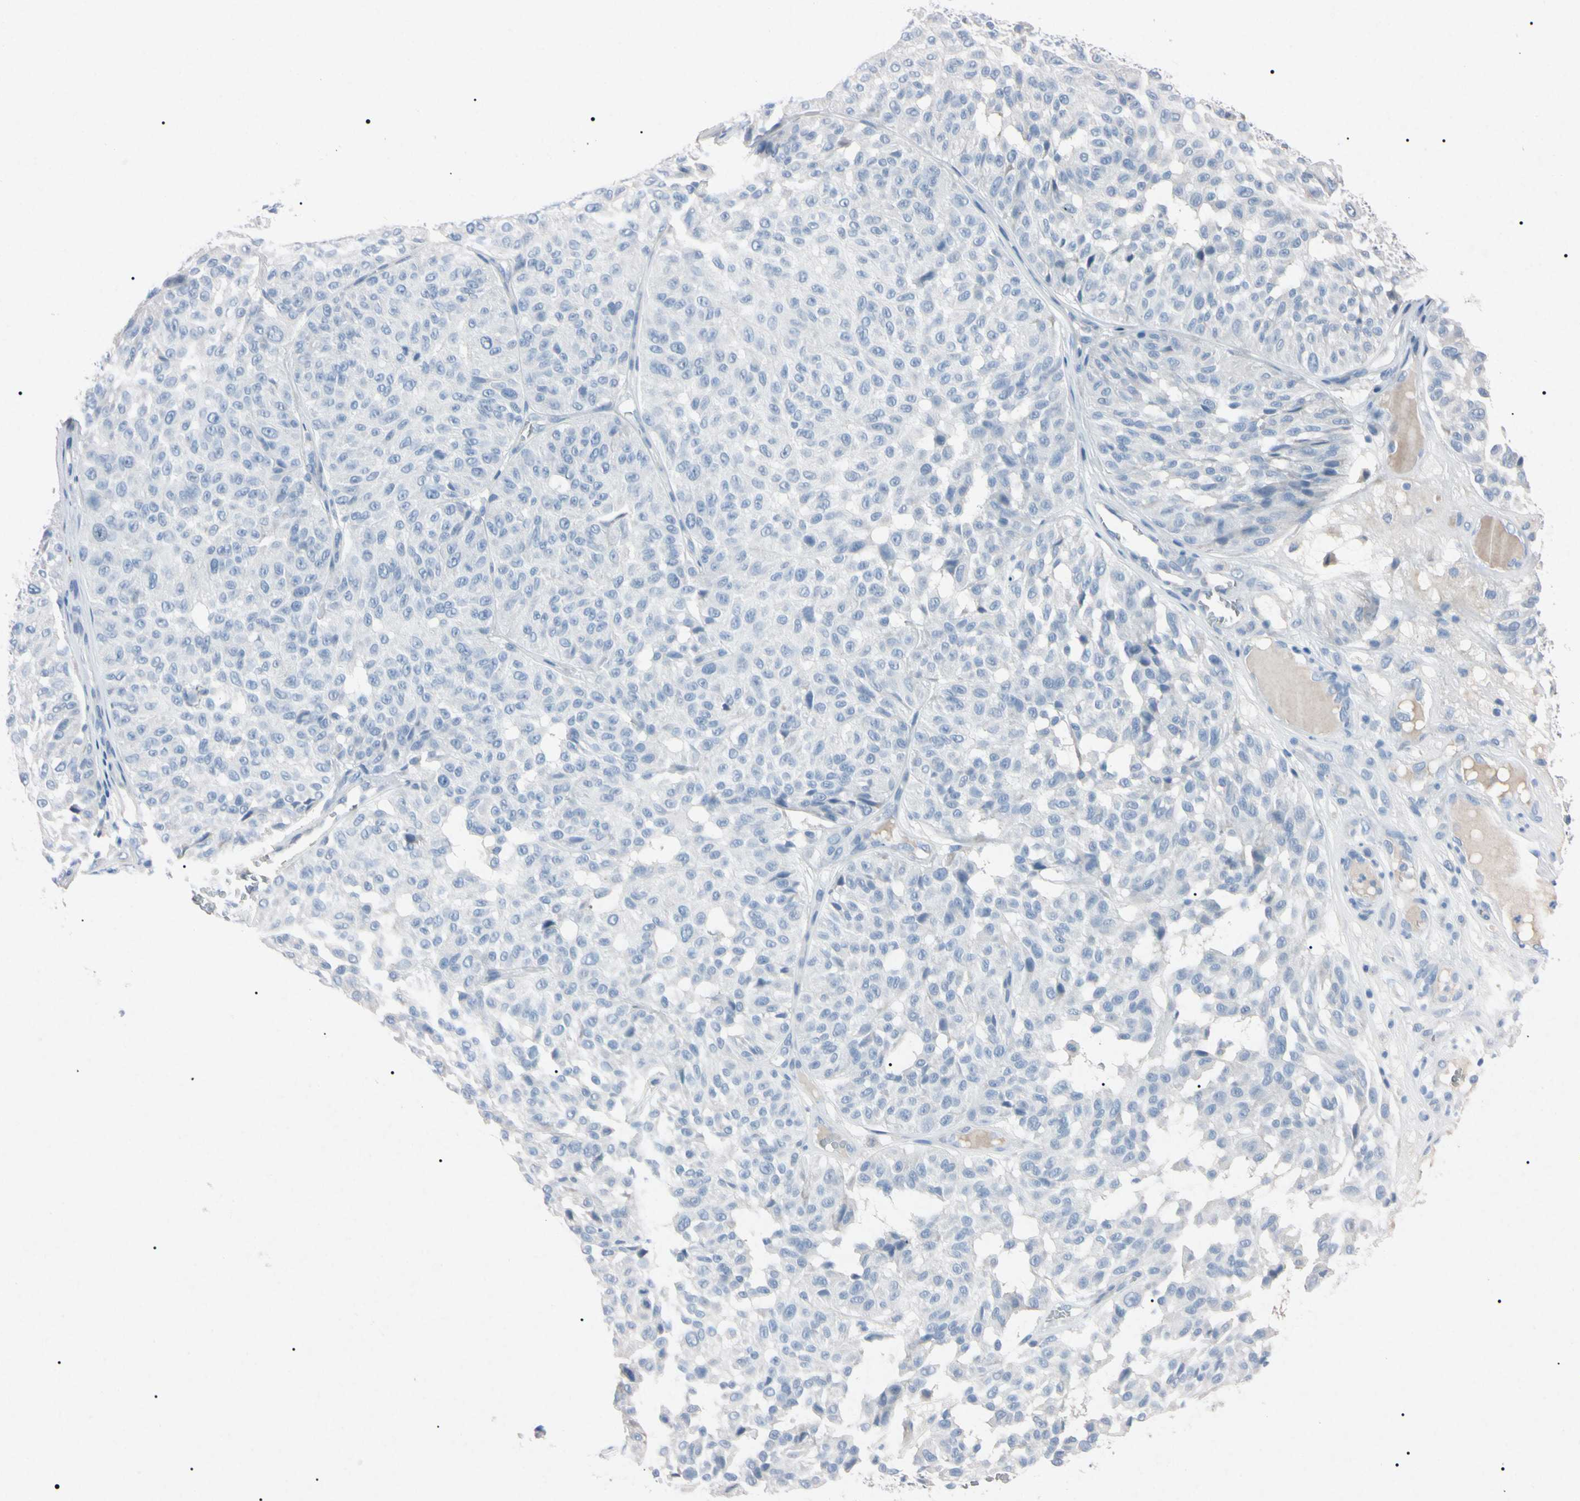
{"staining": {"intensity": "negative", "quantity": "none", "location": "none"}, "tissue": "melanoma", "cell_type": "Tumor cells", "image_type": "cancer", "snomed": [{"axis": "morphology", "description": "Malignant melanoma, NOS"}, {"axis": "topography", "description": "Skin"}], "caption": "A high-resolution photomicrograph shows immunohistochemistry staining of malignant melanoma, which exhibits no significant positivity in tumor cells.", "gene": "ELN", "patient": {"sex": "female", "age": 46}}